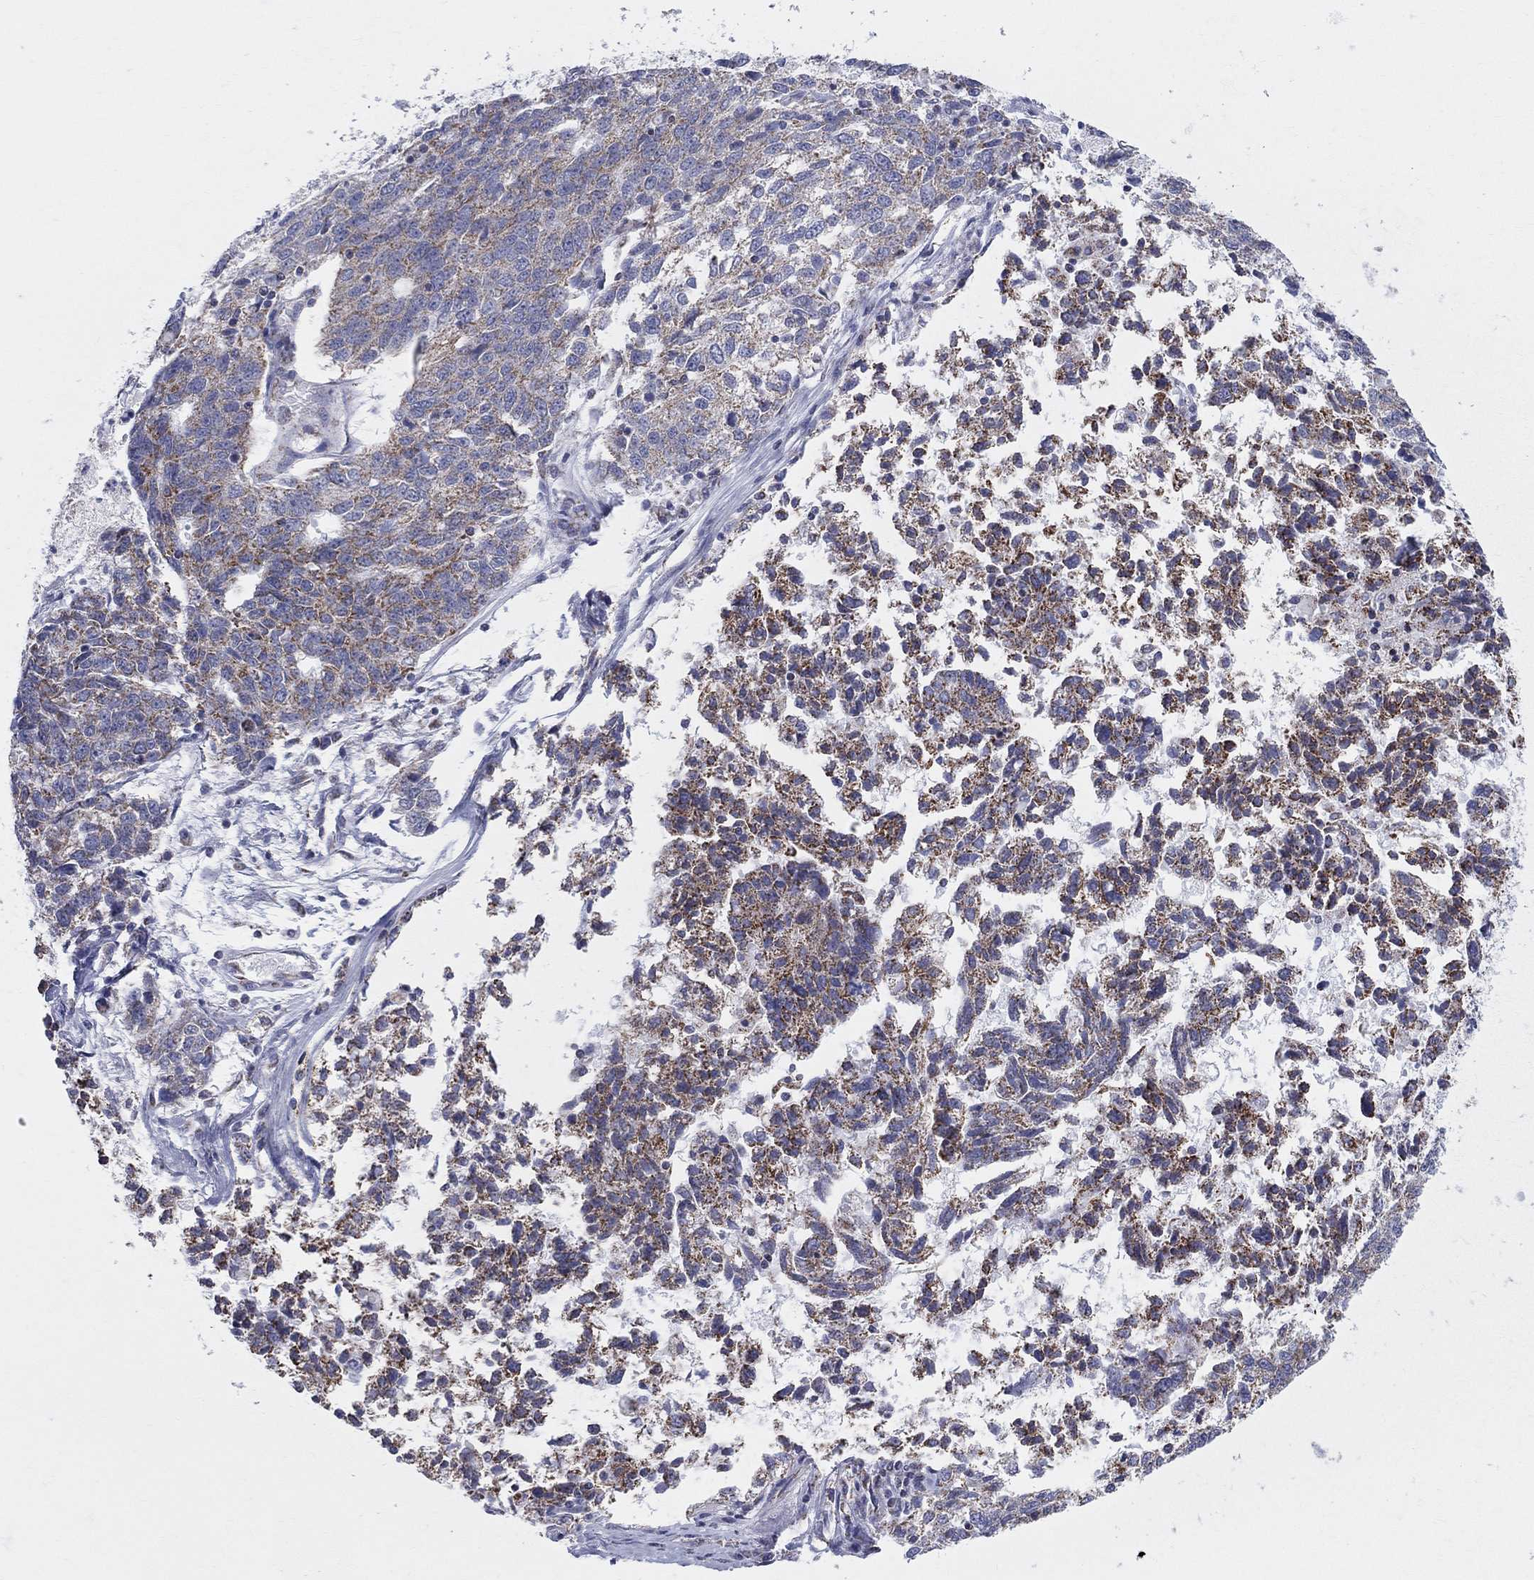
{"staining": {"intensity": "moderate", "quantity": ">75%", "location": "cytoplasmic/membranous"}, "tissue": "ovarian cancer", "cell_type": "Tumor cells", "image_type": "cancer", "snomed": [{"axis": "morphology", "description": "Cystadenocarcinoma, serous, NOS"}, {"axis": "topography", "description": "Ovary"}], "caption": "The micrograph shows immunohistochemical staining of serous cystadenocarcinoma (ovarian). There is moderate cytoplasmic/membranous staining is appreciated in approximately >75% of tumor cells.", "gene": "KISS1R", "patient": {"sex": "female", "age": 71}}